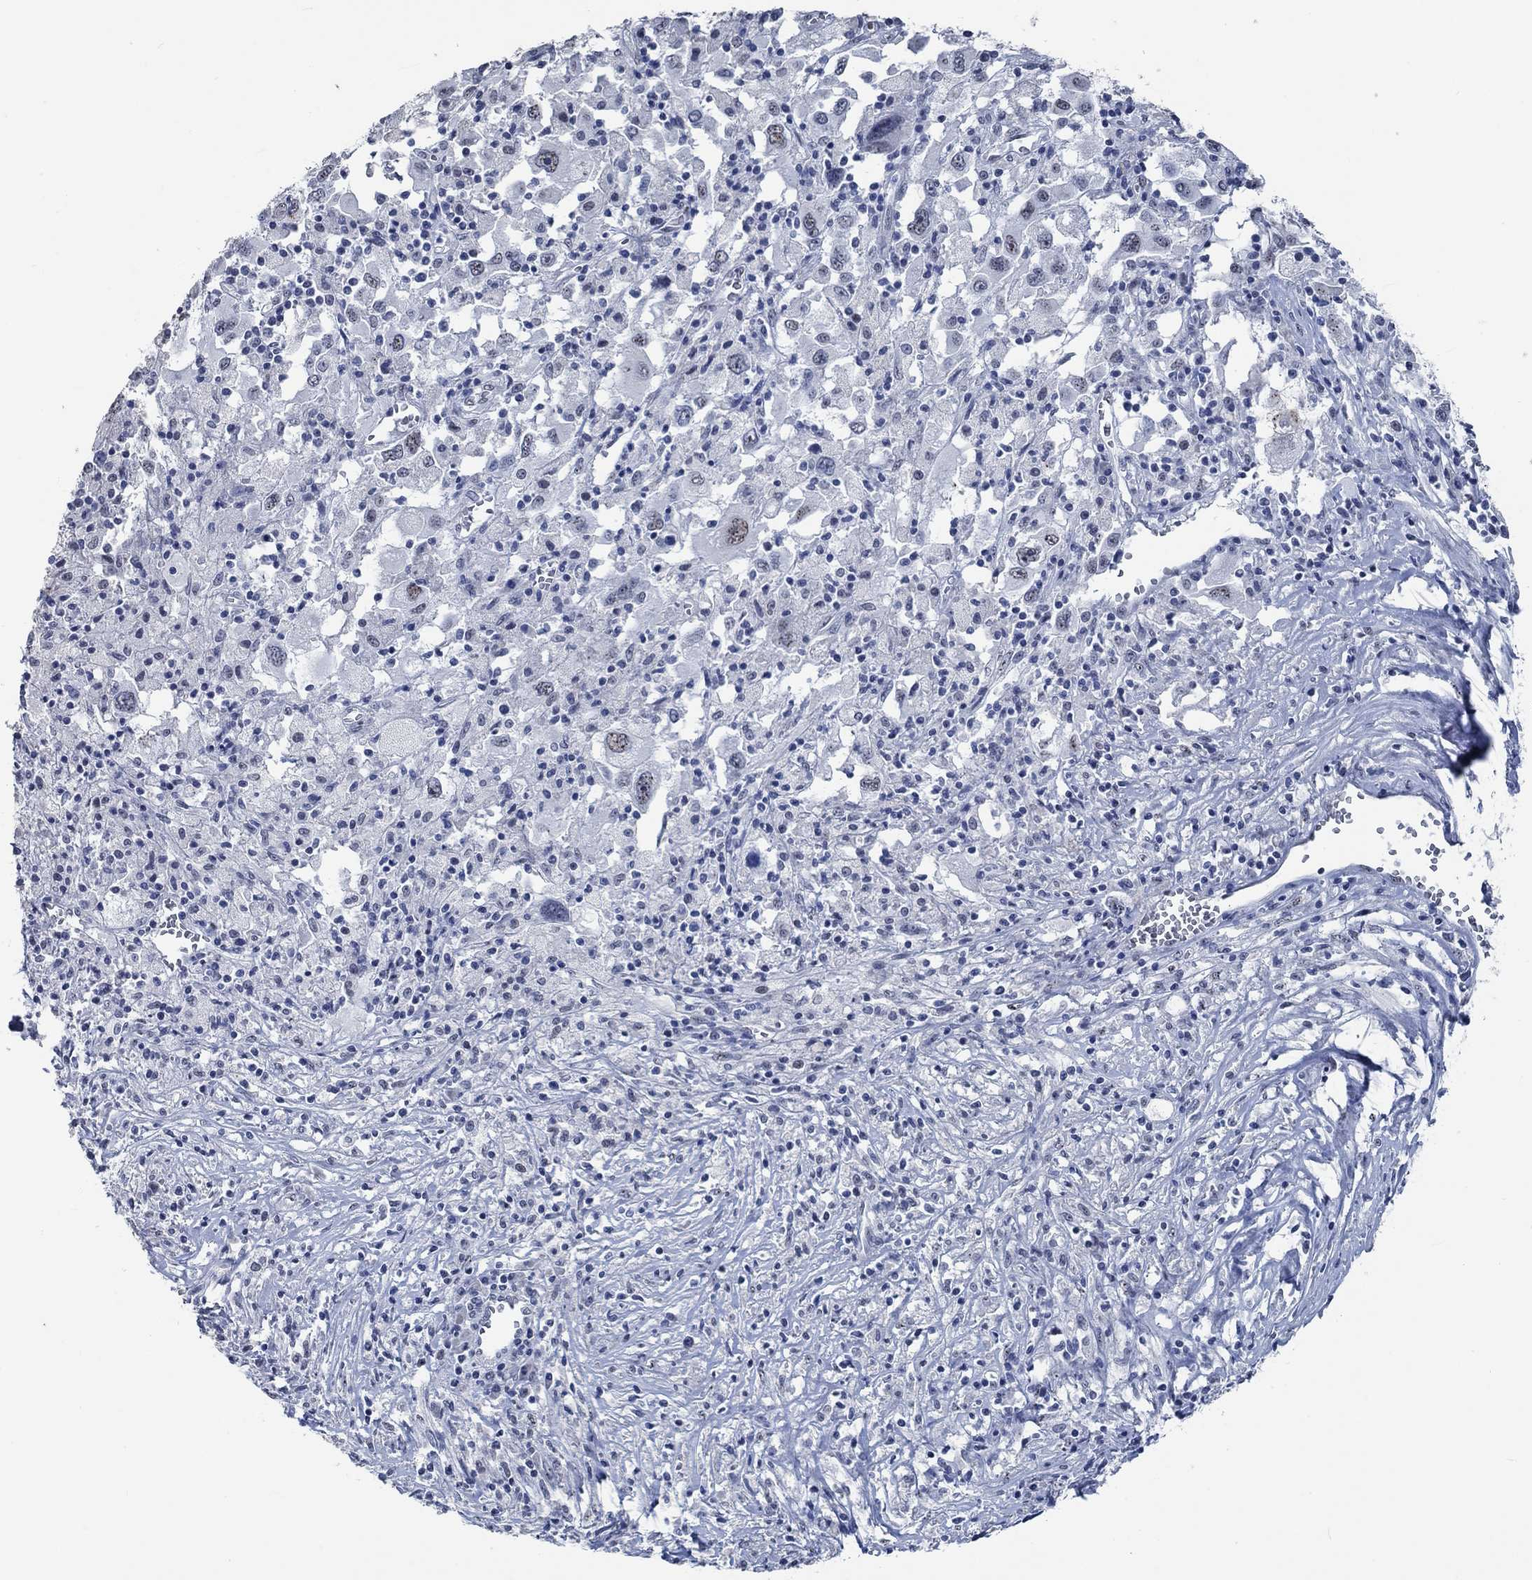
{"staining": {"intensity": "negative", "quantity": "none", "location": "none"}, "tissue": "melanoma", "cell_type": "Tumor cells", "image_type": "cancer", "snomed": [{"axis": "morphology", "description": "Malignant melanoma, Metastatic site"}, {"axis": "topography", "description": "Soft tissue"}], "caption": "IHC of malignant melanoma (metastatic site) demonstrates no positivity in tumor cells.", "gene": "OBSCN", "patient": {"sex": "male", "age": 50}}